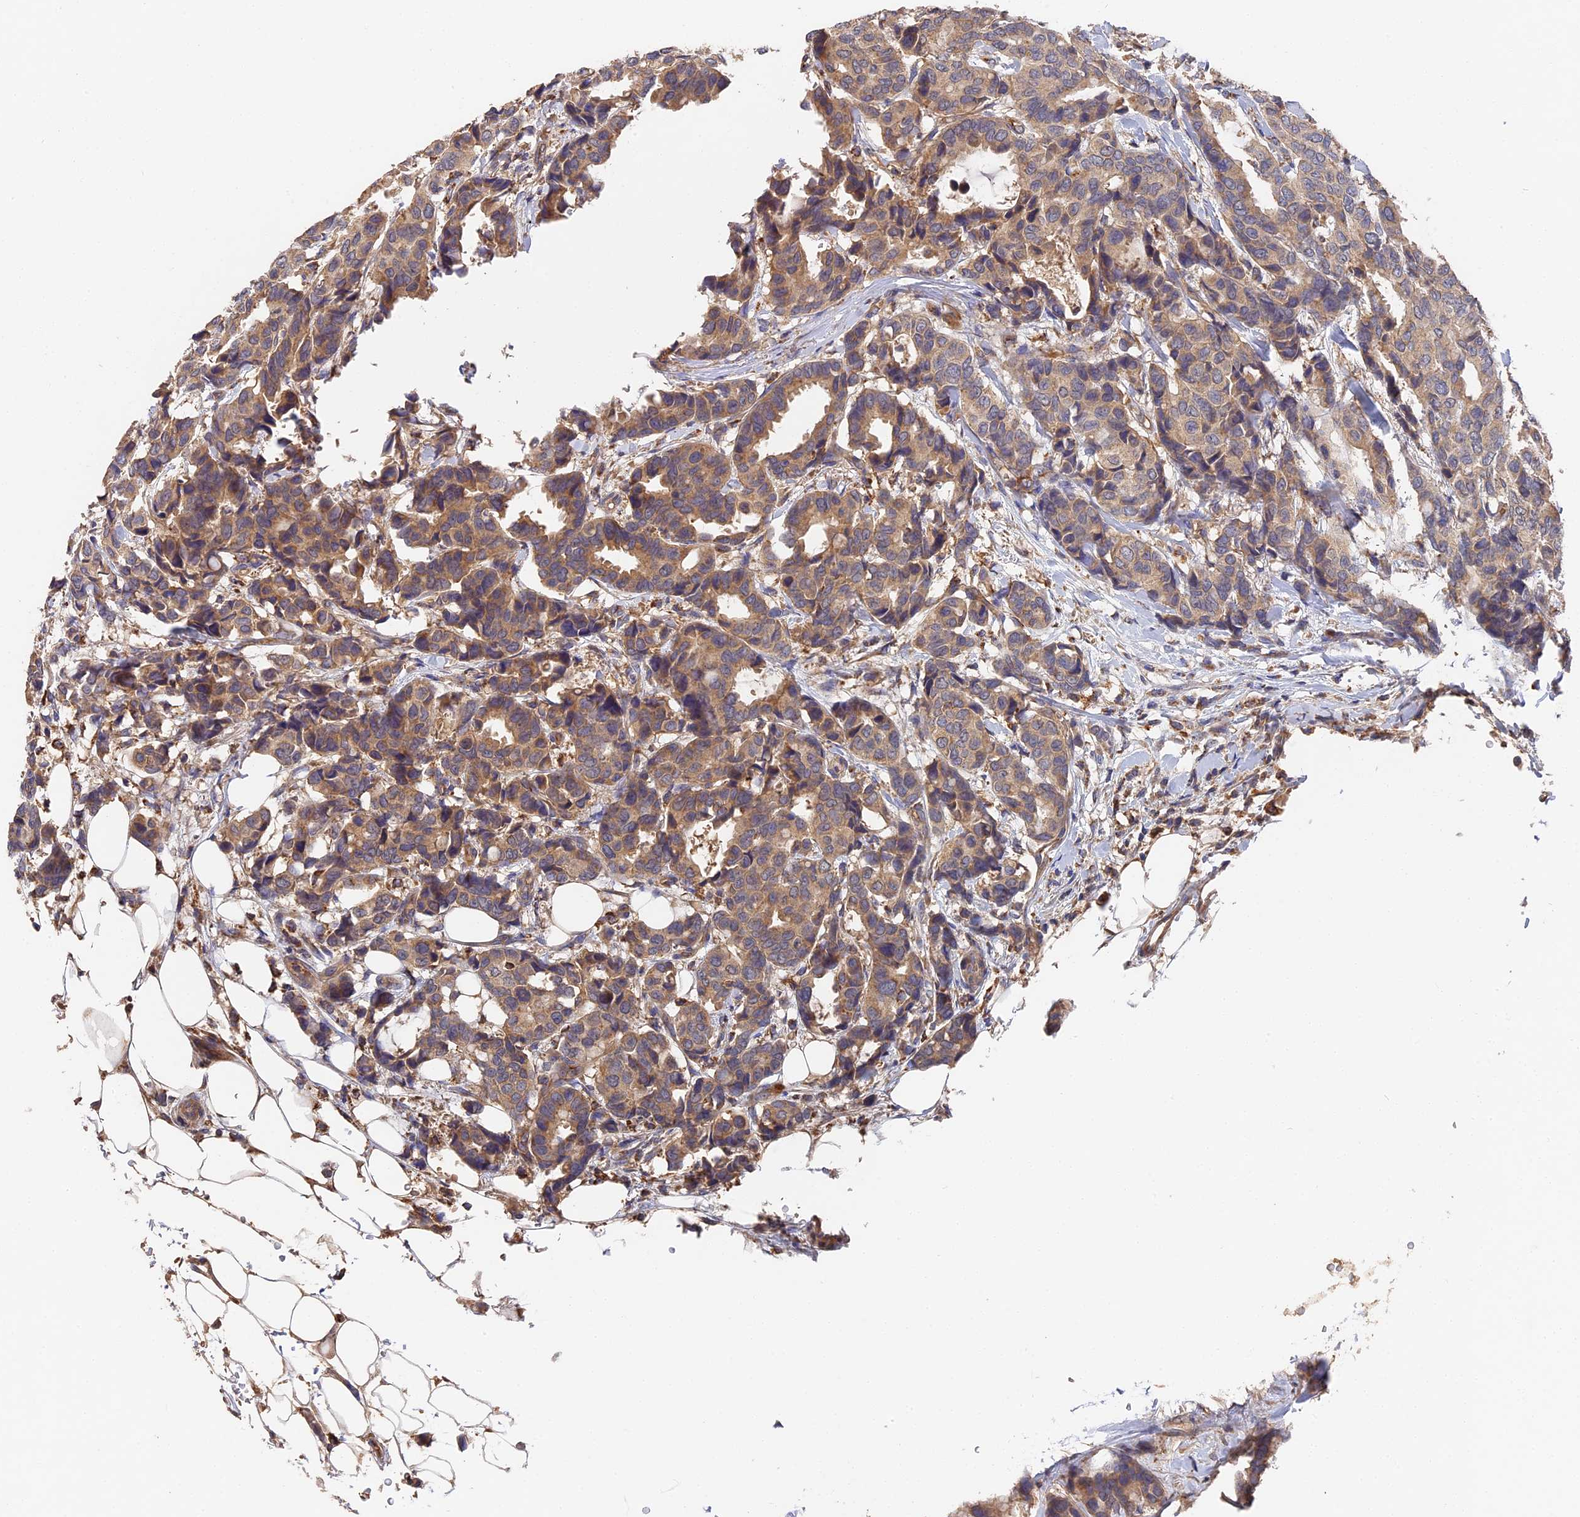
{"staining": {"intensity": "moderate", "quantity": ">75%", "location": "cytoplasmic/membranous"}, "tissue": "breast cancer", "cell_type": "Tumor cells", "image_type": "cancer", "snomed": [{"axis": "morphology", "description": "Duct carcinoma"}, {"axis": "topography", "description": "Breast"}], "caption": "Breast invasive ductal carcinoma tissue demonstrates moderate cytoplasmic/membranous positivity in about >75% of tumor cells", "gene": "DHRS11", "patient": {"sex": "female", "age": 87}}